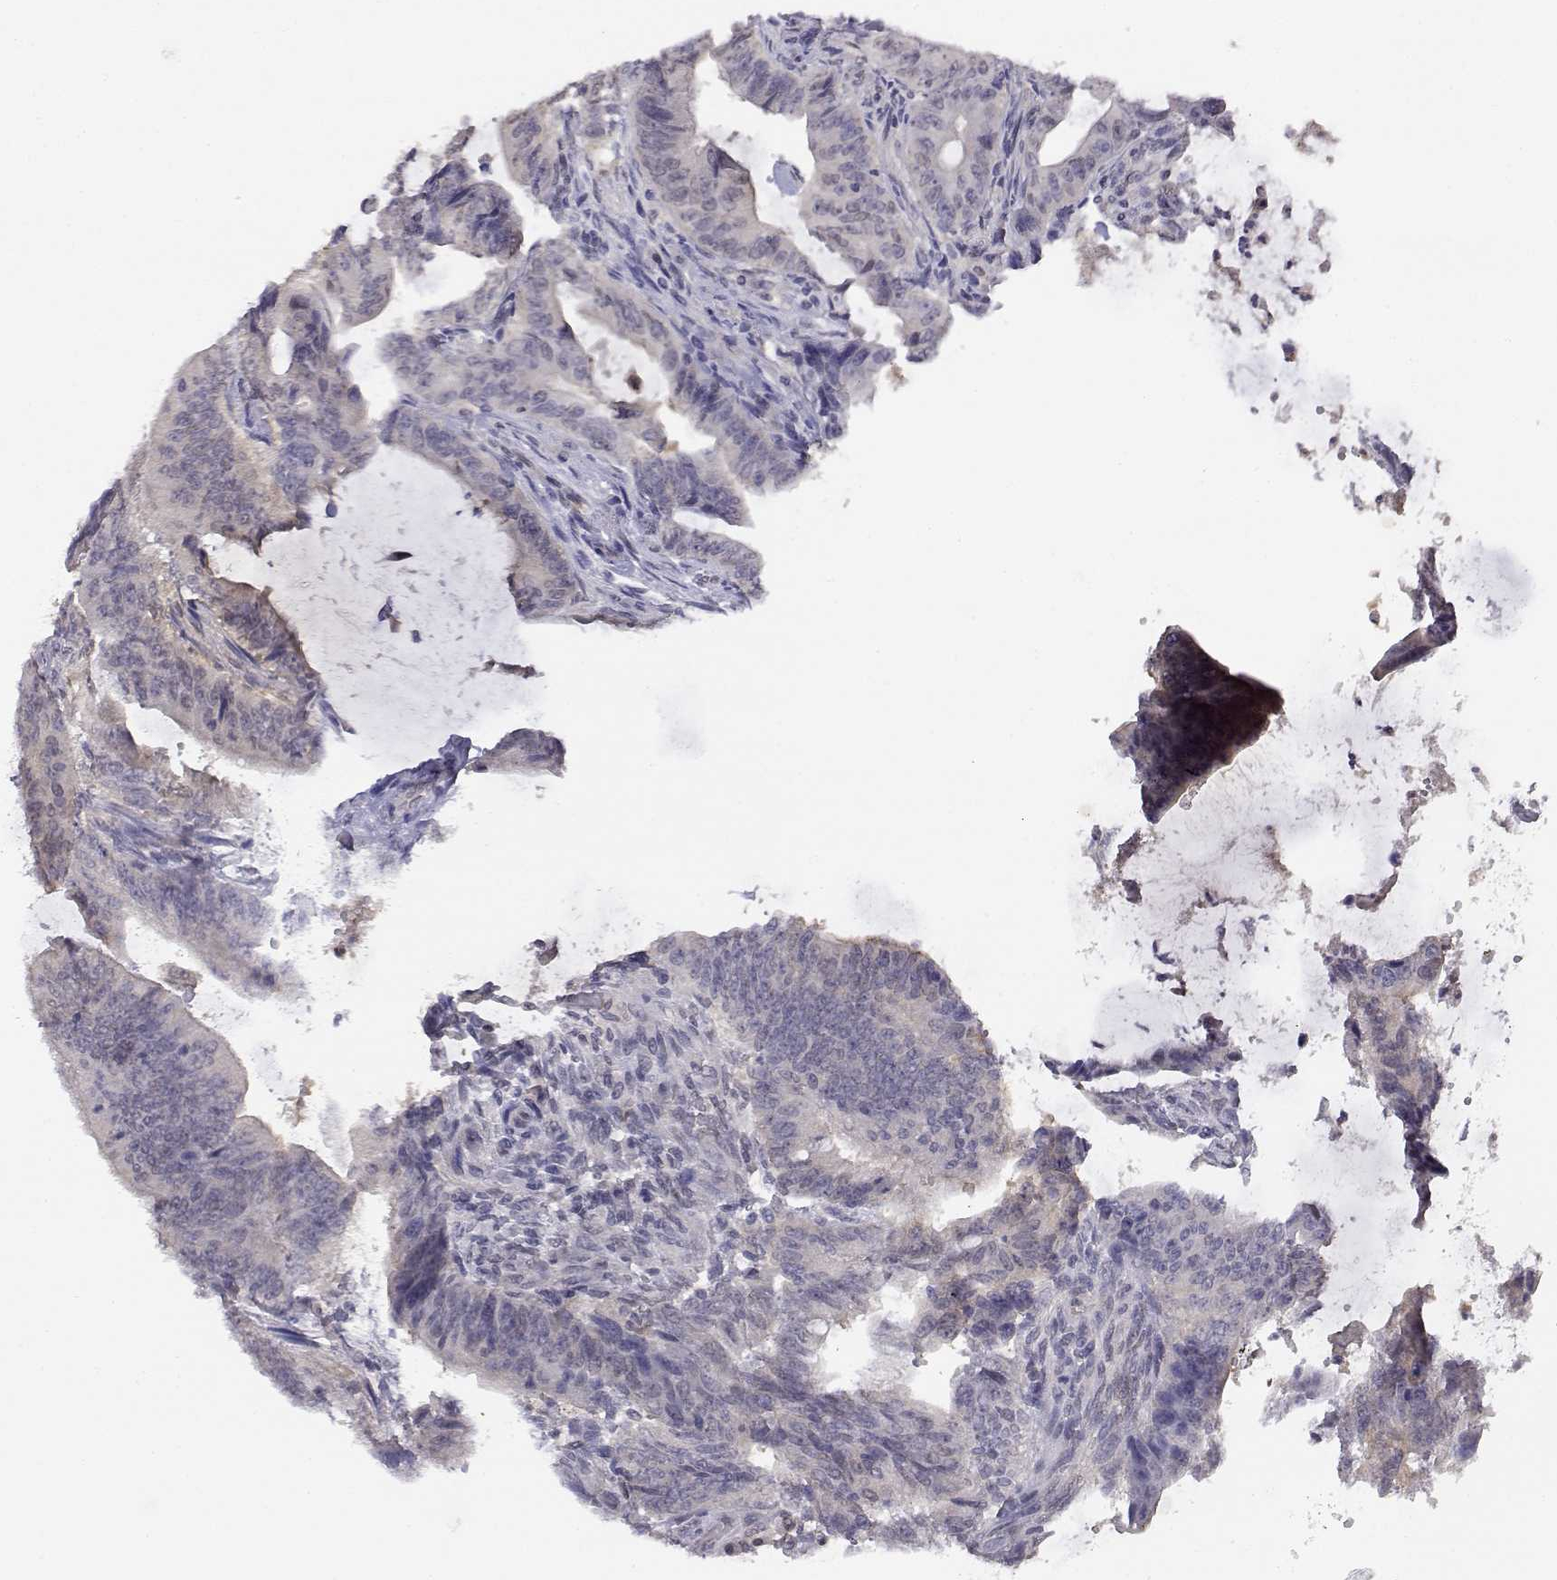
{"staining": {"intensity": "weak", "quantity": "25%-75%", "location": "cytoplasmic/membranous"}, "tissue": "colorectal cancer", "cell_type": "Tumor cells", "image_type": "cancer", "snomed": [{"axis": "morphology", "description": "Adenocarcinoma, NOS"}, {"axis": "topography", "description": "Colon"}], "caption": "IHC image of neoplastic tissue: adenocarcinoma (colorectal) stained using IHC reveals low levels of weak protein expression localized specifically in the cytoplasmic/membranous of tumor cells, appearing as a cytoplasmic/membranous brown color.", "gene": "ADA", "patient": {"sex": "female", "age": 43}}